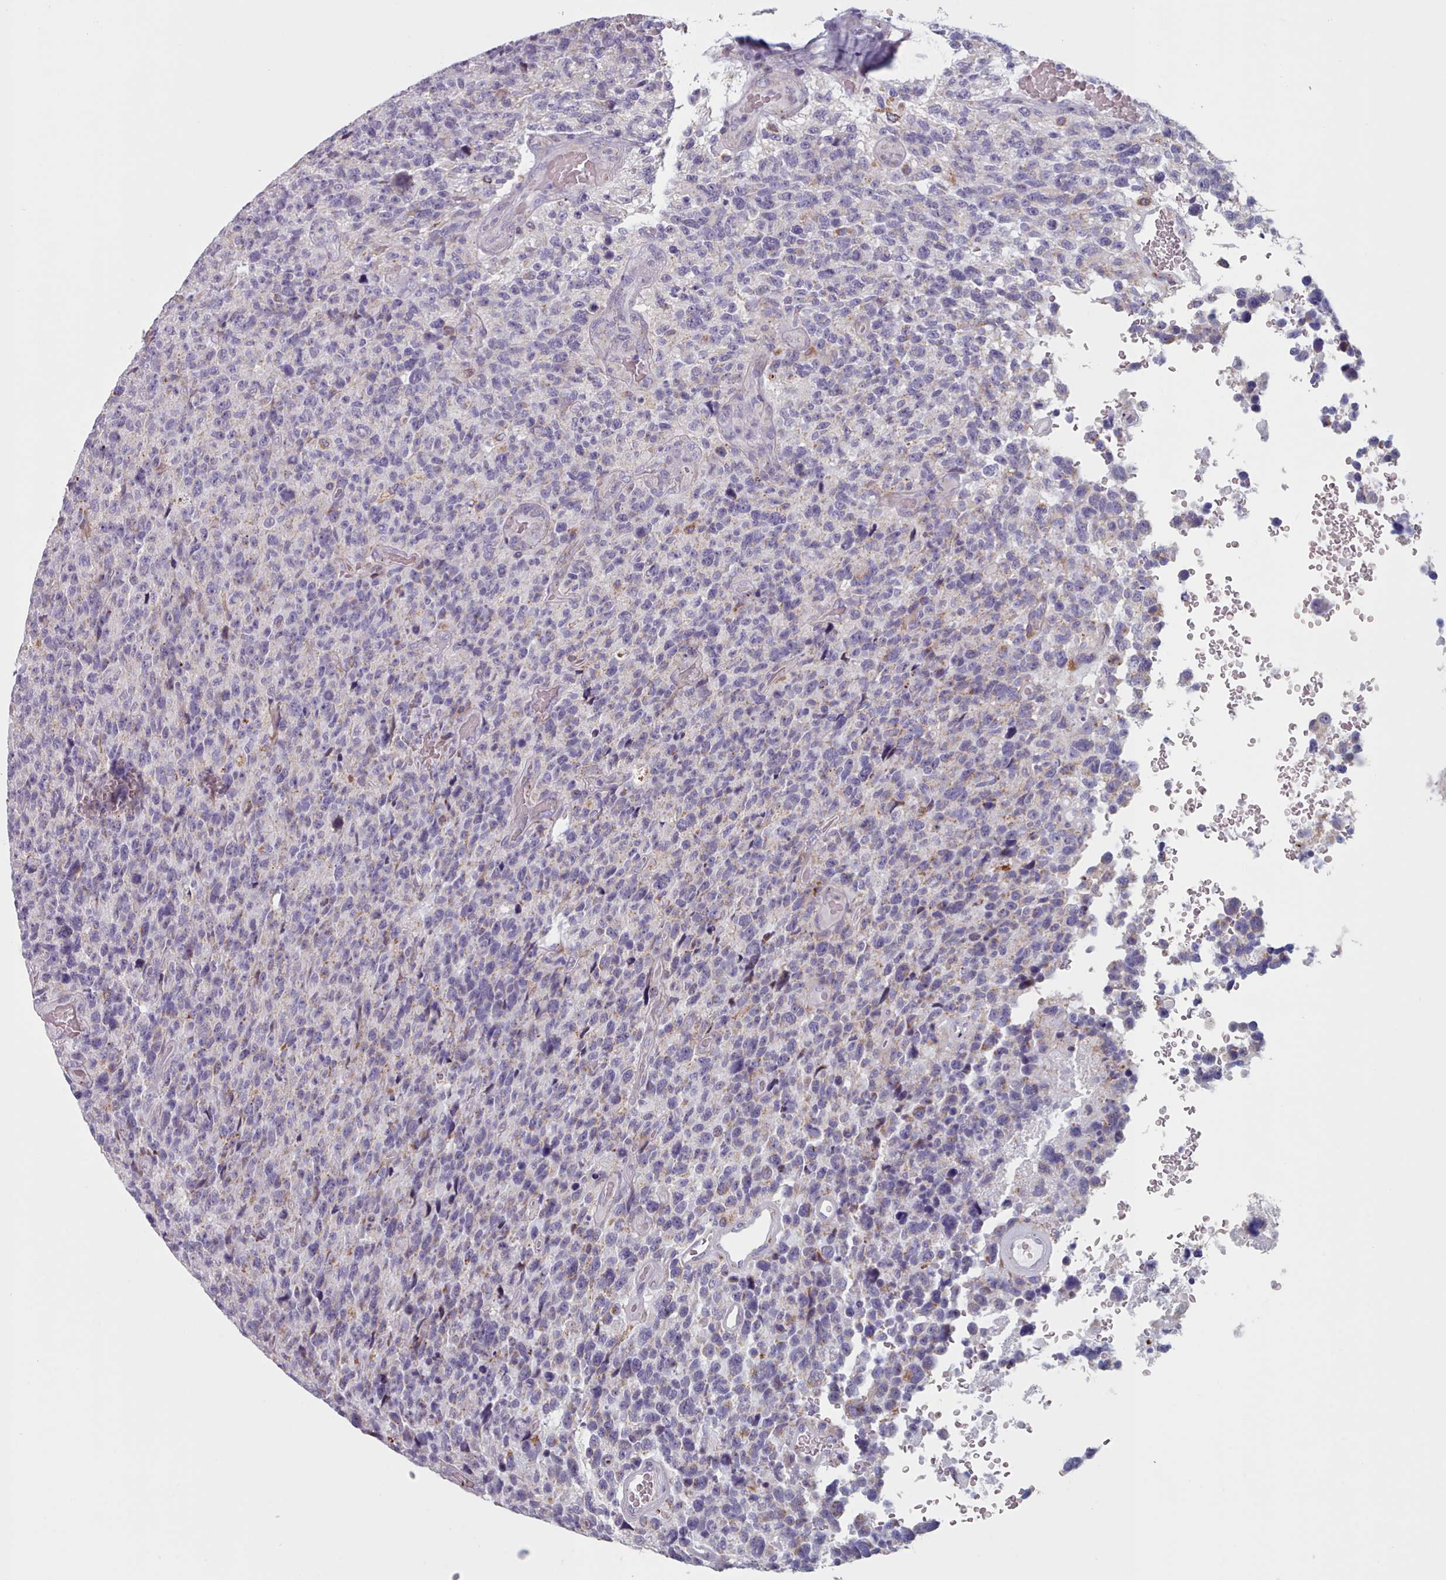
{"staining": {"intensity": "weak", "quantity": "<25%", "location": "cytoplasmic/membranous"}, "tissue": "glioma", "cell_type": "Tumor cells", "image_type": "cancer", "snomed": [{"axis": "morphology", "description": "Glioma, malignant, High grade"}, {"axis": "topography", "description": "Brain"}], "caption": "Human glioma stained for a protein using IHC displays no staining in tumor cells.", "gene": "FAM170B", "patient": {"sex": "male", "age": 69}}